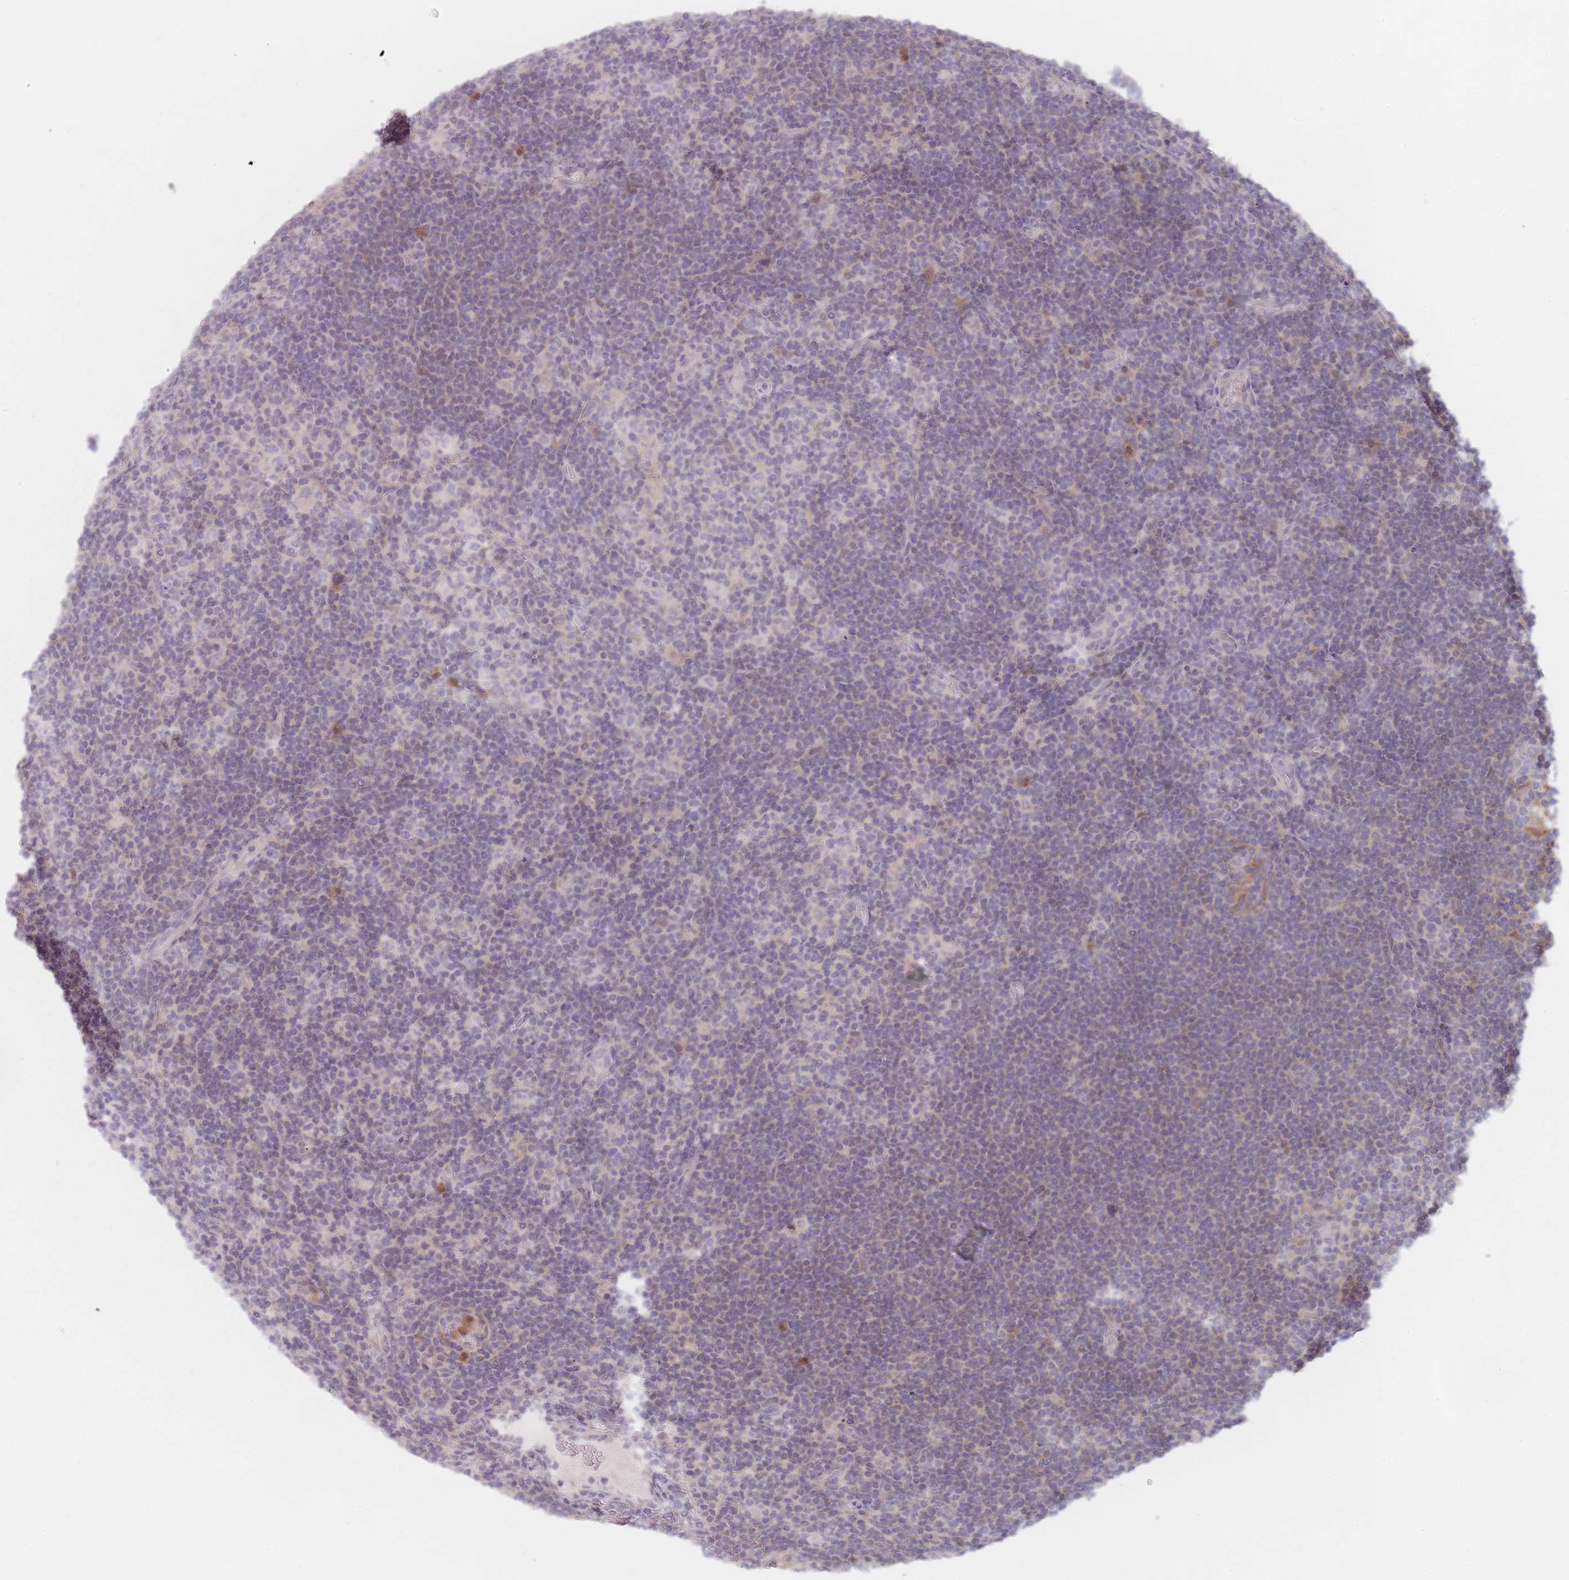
{"staining": {"intensity": "negative", "quantity": "none", "location": "none"}, "tissue": "lymphoma", "cell_type": "Tumor cells", "image_type": "cancer", "snomed": [{"axis": "morphology", "description": "Hodgkin's disease, NOS"}, {"axis": "topography", "description": "Lymph node"}], "caption": "Tumor cells are negative for protein expression in human lymphoma.", "gene": "NAXE", "patient": {"sex": "female", "age": 57}}